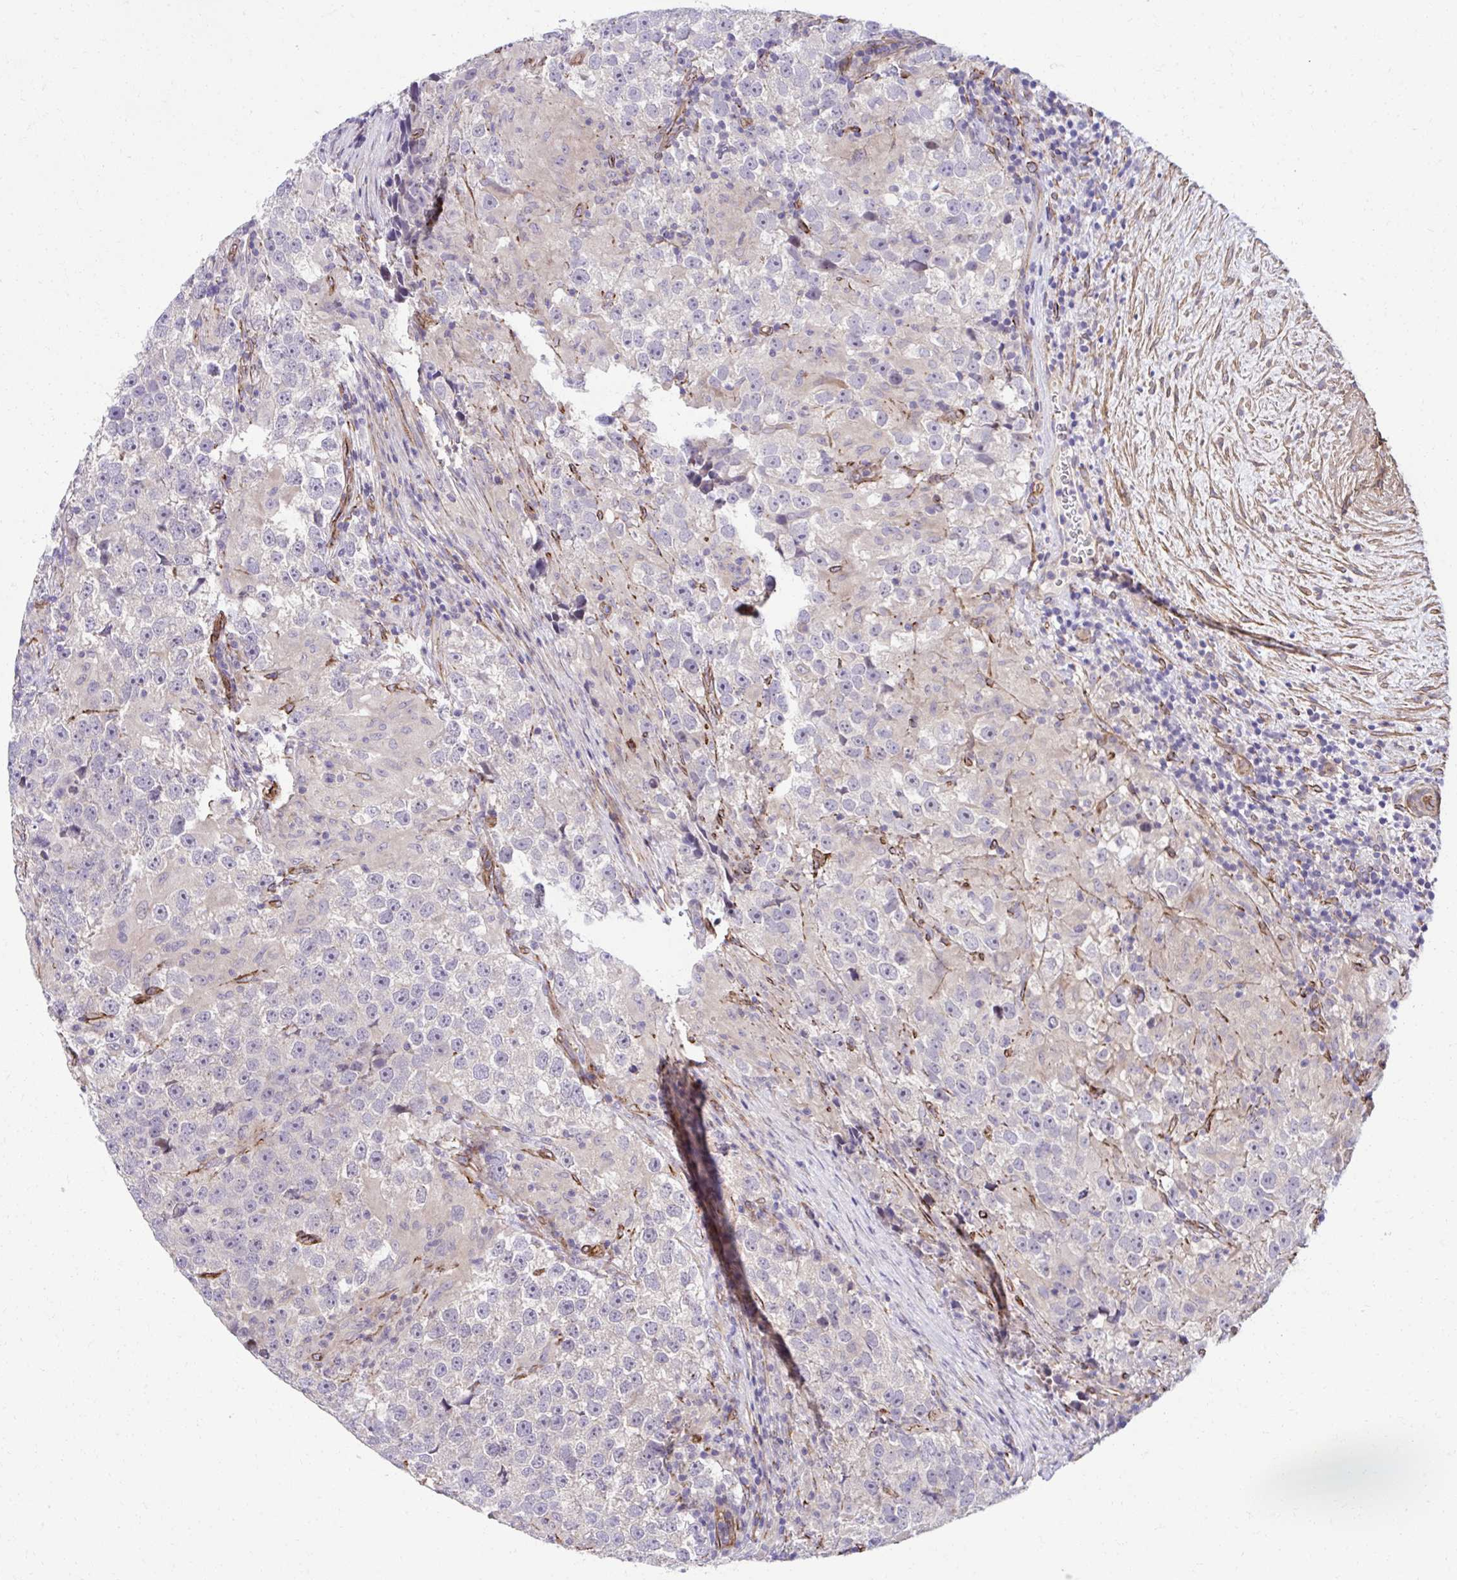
{"staining": {"intensity": "negative", "quantity": "none", "location": "none"}, "tissue": "testis cancer", "cell_type": "Tumor cells", "image_type": "cancer", "snomed": [{"axis": "morphology", "description": "Seminoma, NOS"}, {"axis": "topography", "description": "Testis"}], "caption": "Tumor cells show no significant expression in testis cancer. (Immunohistochemistry (ihc), brightfield microscopy, high magnification).", "gene": "TRIM52", "patient": {"sex": "male", "age": 46}}